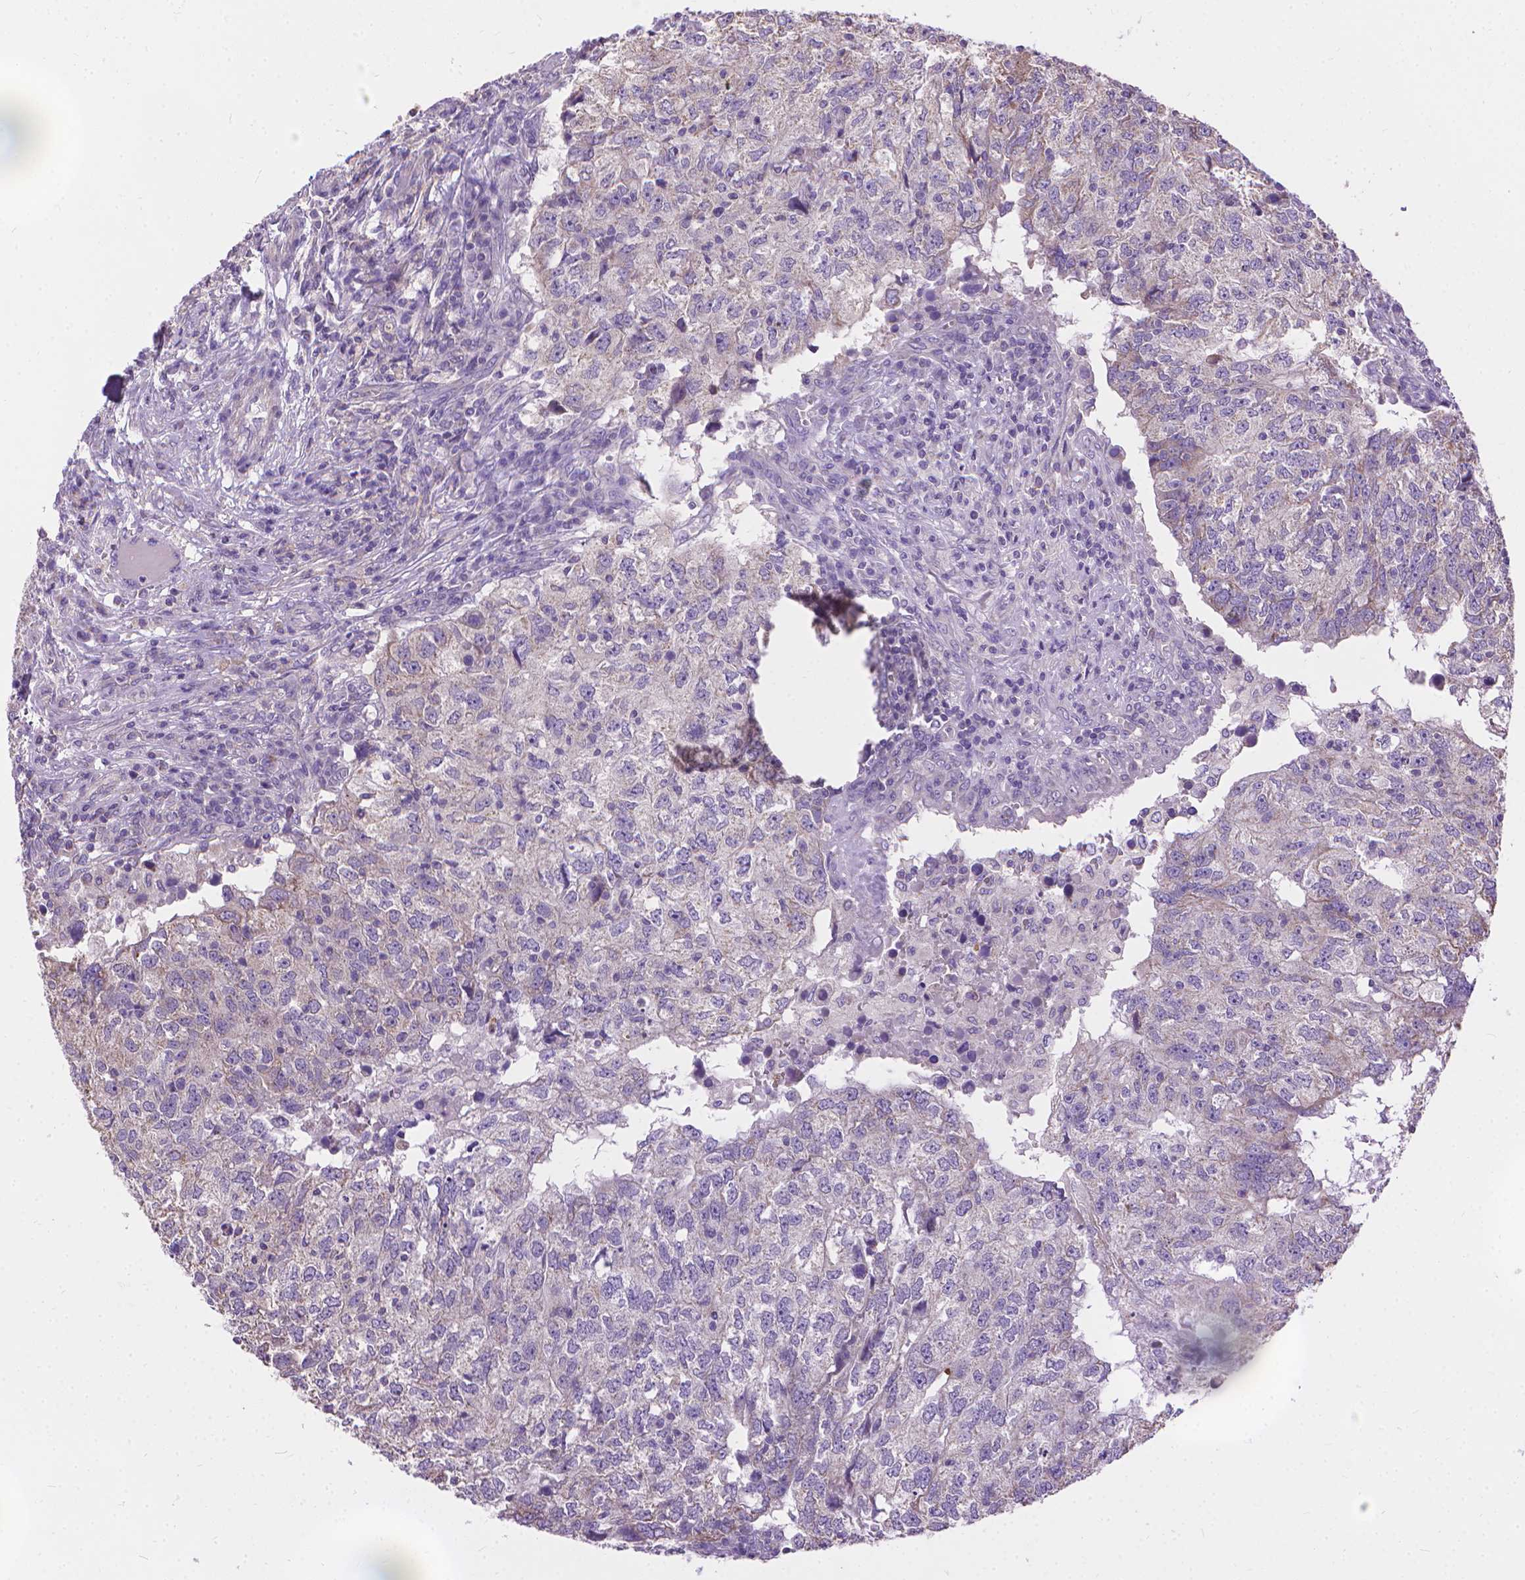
{"staining": {"intensity": "weak", "quantity": "<25%", "location": "cytoplasmic/membranous"}, "tissue": "breast cancer", "cell_type": "Tumor cells", "image_type": "cancer", "snomed": [{"axis": "morphology", "description": "Duct carcinoma"}, {"axis": "topography", "description": "Breast"}], "caption": "Intraductal carcinoma (breast) was stained to show a protein in brown. There is no significant expression in tumor cells. The staining is performed using DAB (3,3'-diaminobenzidine) brown chromogen with nuclei counter-stained in using hematoxylin.", "gene": "SYN1", "patient": {"sex": "female", "age": 30}}